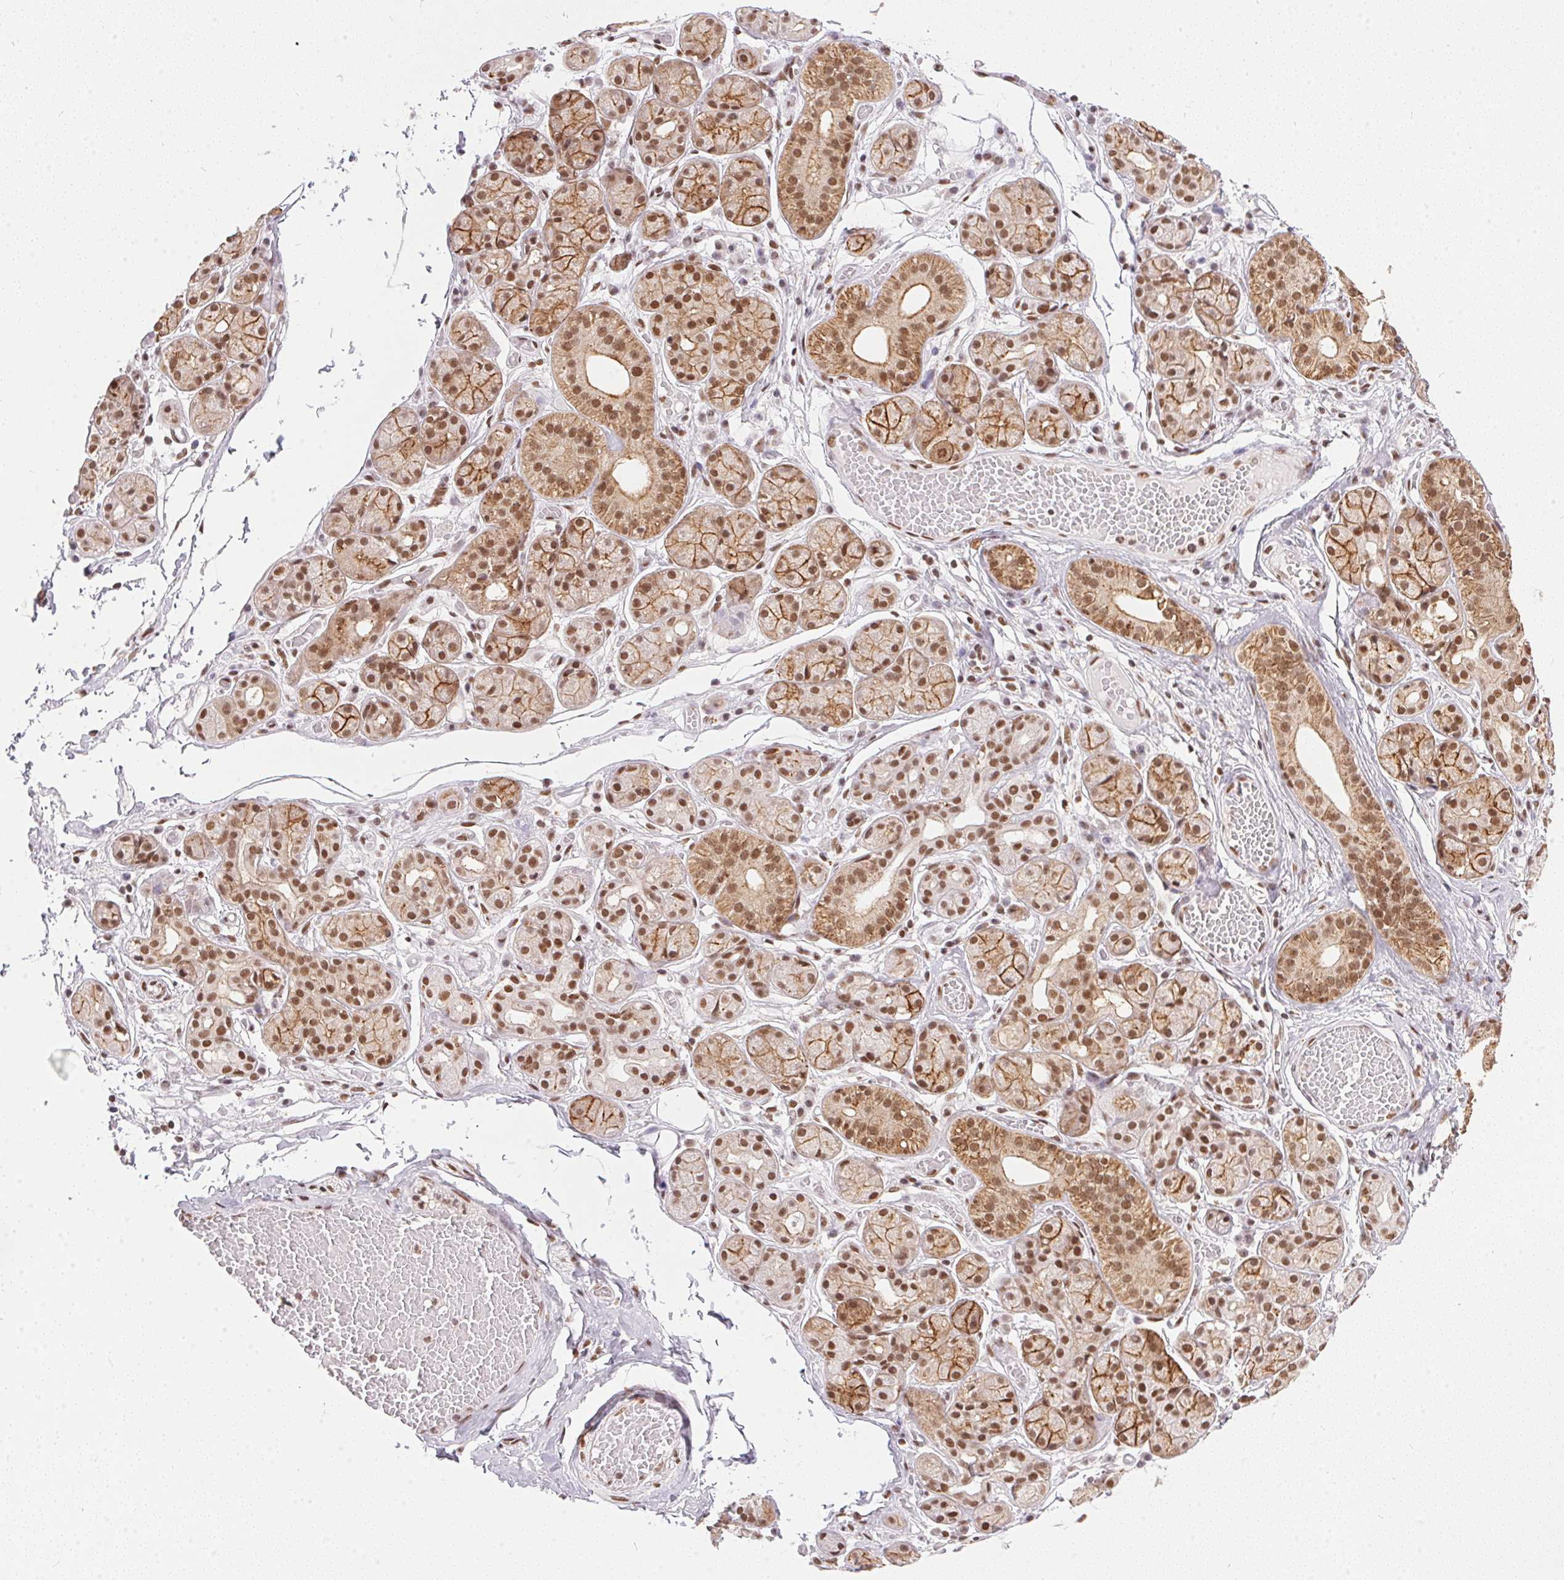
{"staining": {"intensity": "moderate", "quantity": ">75%", "location": "cytoplasmic/membranous,nuclear"}, "tissue": "salivary gland", "cell_type": "Glandular cells", "image_type": "normal", "snomed": [{"axis": "morphology", "description": "Normal tissue, NOS"}, {"axis": "topography", "description": "Salivary gland"}, {"axis": "topography", "description": "Peripheral nerve tissue"}], "caption": "Protein staining of benign salivary gland displays moderate cytoplasmic/membranous,nuclear expression in about >75% of glandular cells. The staining is performed using DAB brown chromogen to label protein expression. The nuclei are counter-stained blue using hematoxylin.", "gene": "NFE2L1", "patient": {"sex": "male", "age": 71}}